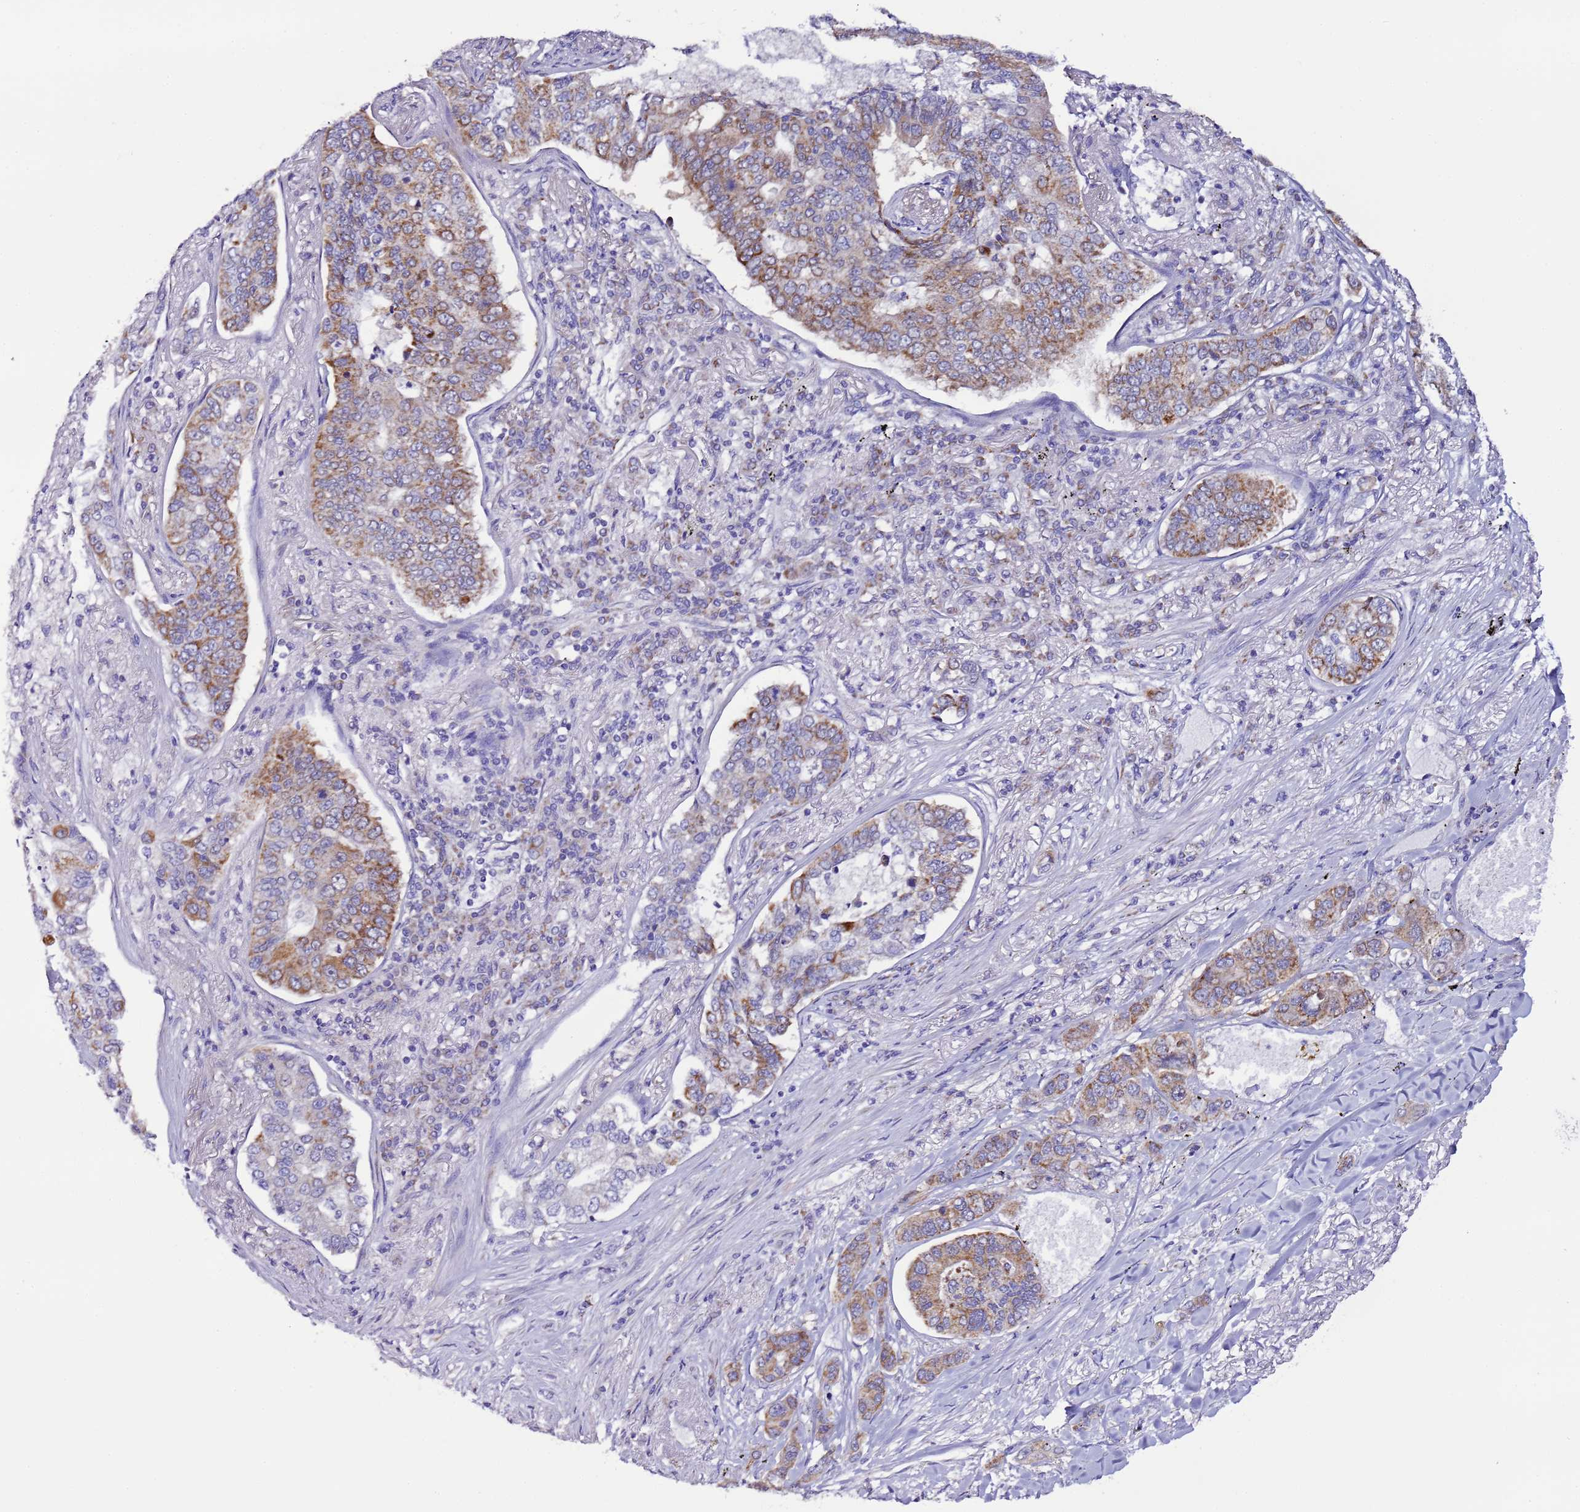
{"staining": {"intensity": "moderate", "quantity": "25%-75%", "location": "cytoplasmic/membranous"}, "tissue": "lung cancer", "cell_type": "Tumor cells", "image_type": "cancer", "snomed": [{"axis": "morphology", "description": "Adenocarcinoma, NOS"}, {"axis": "topography", "description": "Lung"}], "caption": "The photomicrograph displays staining of lung adenocarcinoma, revealing moderate cytoplasmic/membranous protein expression (brown color) within tumor cells. Immunohistochemistry (ihc) stains the protein in brown and the nuclei are stained blue.", "gene": "UEVLD", "patient": {"sex": "male", "age": 49}}